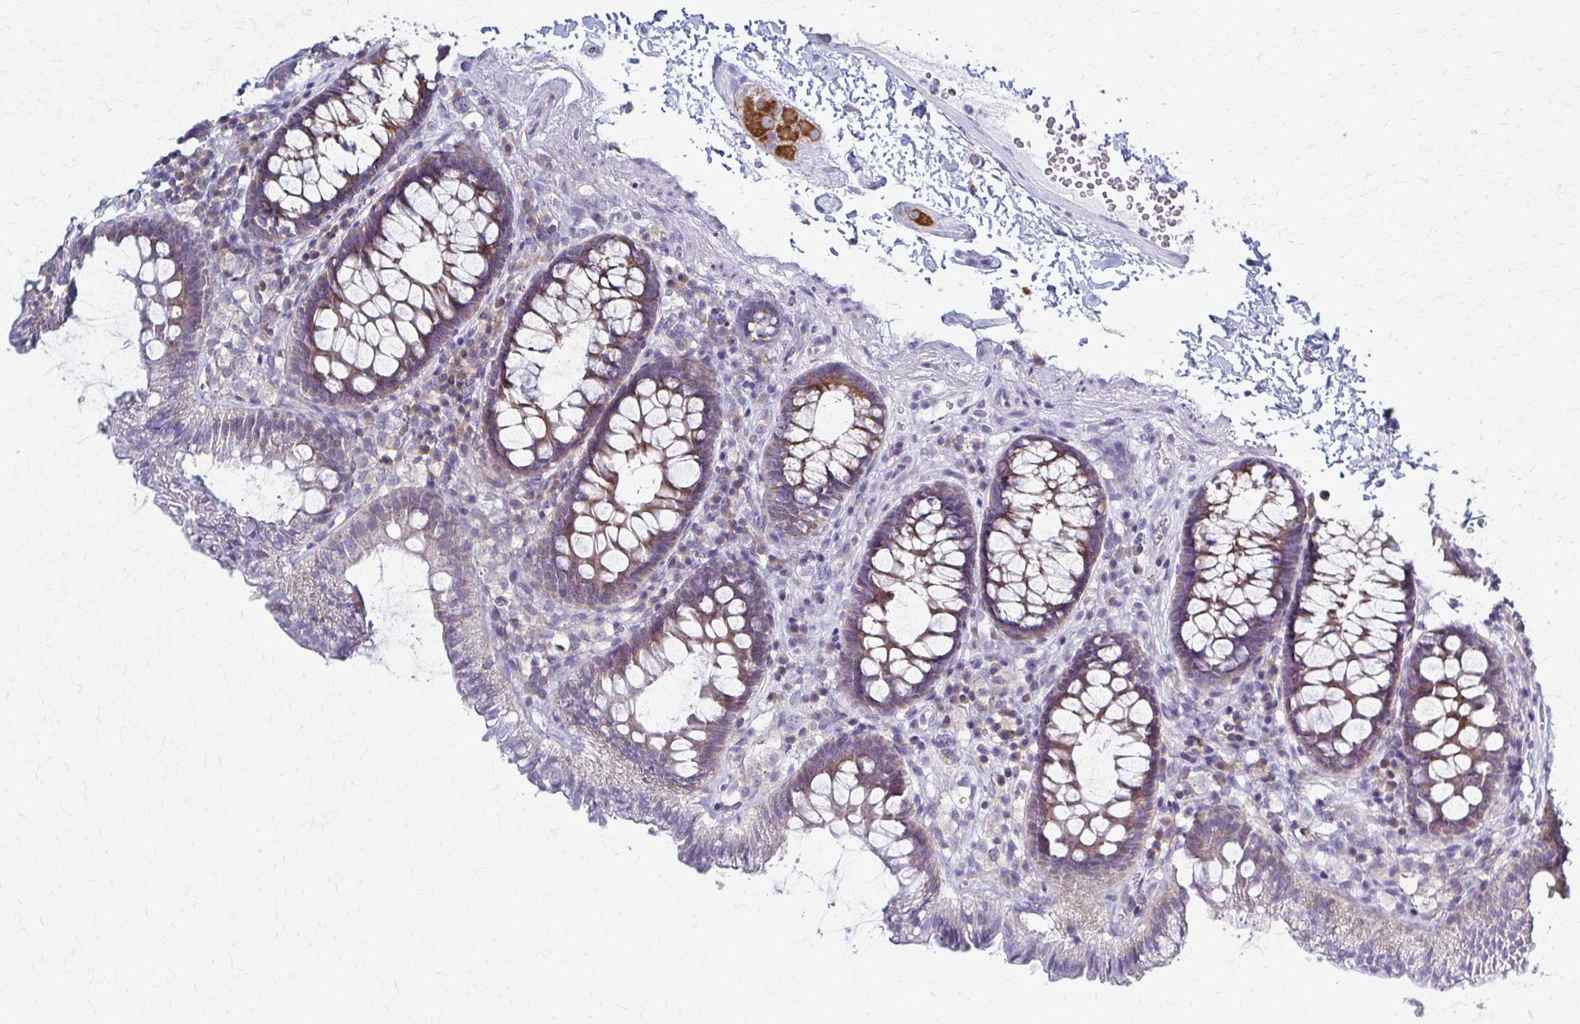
{"staining": {"intensity": "negative", "quantity": "none", "location": "none"}, "tissue": "colon", "cell_type": "Endothelial cells", "image_type": "normal", "snomed": [{"axis": "morphology", "description": "Normal tissue, NOS"}, {"axis": "topography", "description": "Colon"}, {"axis": "topography", "description": "Peripheral nerve tissue"}], "caption": "This is a photomicrograph of immunohistochemistry staining of normal colon, which shows no staining in endothelial cells. The staining was performed using DAB (3,3'-diaminobenzidine) to visualize the protein expression in brown, while the nuclei were stained in blue with hematoxylin (Magnification: 20x).", "gene": "PRKRA", "patient": {"sex": "male", "age": 84}}